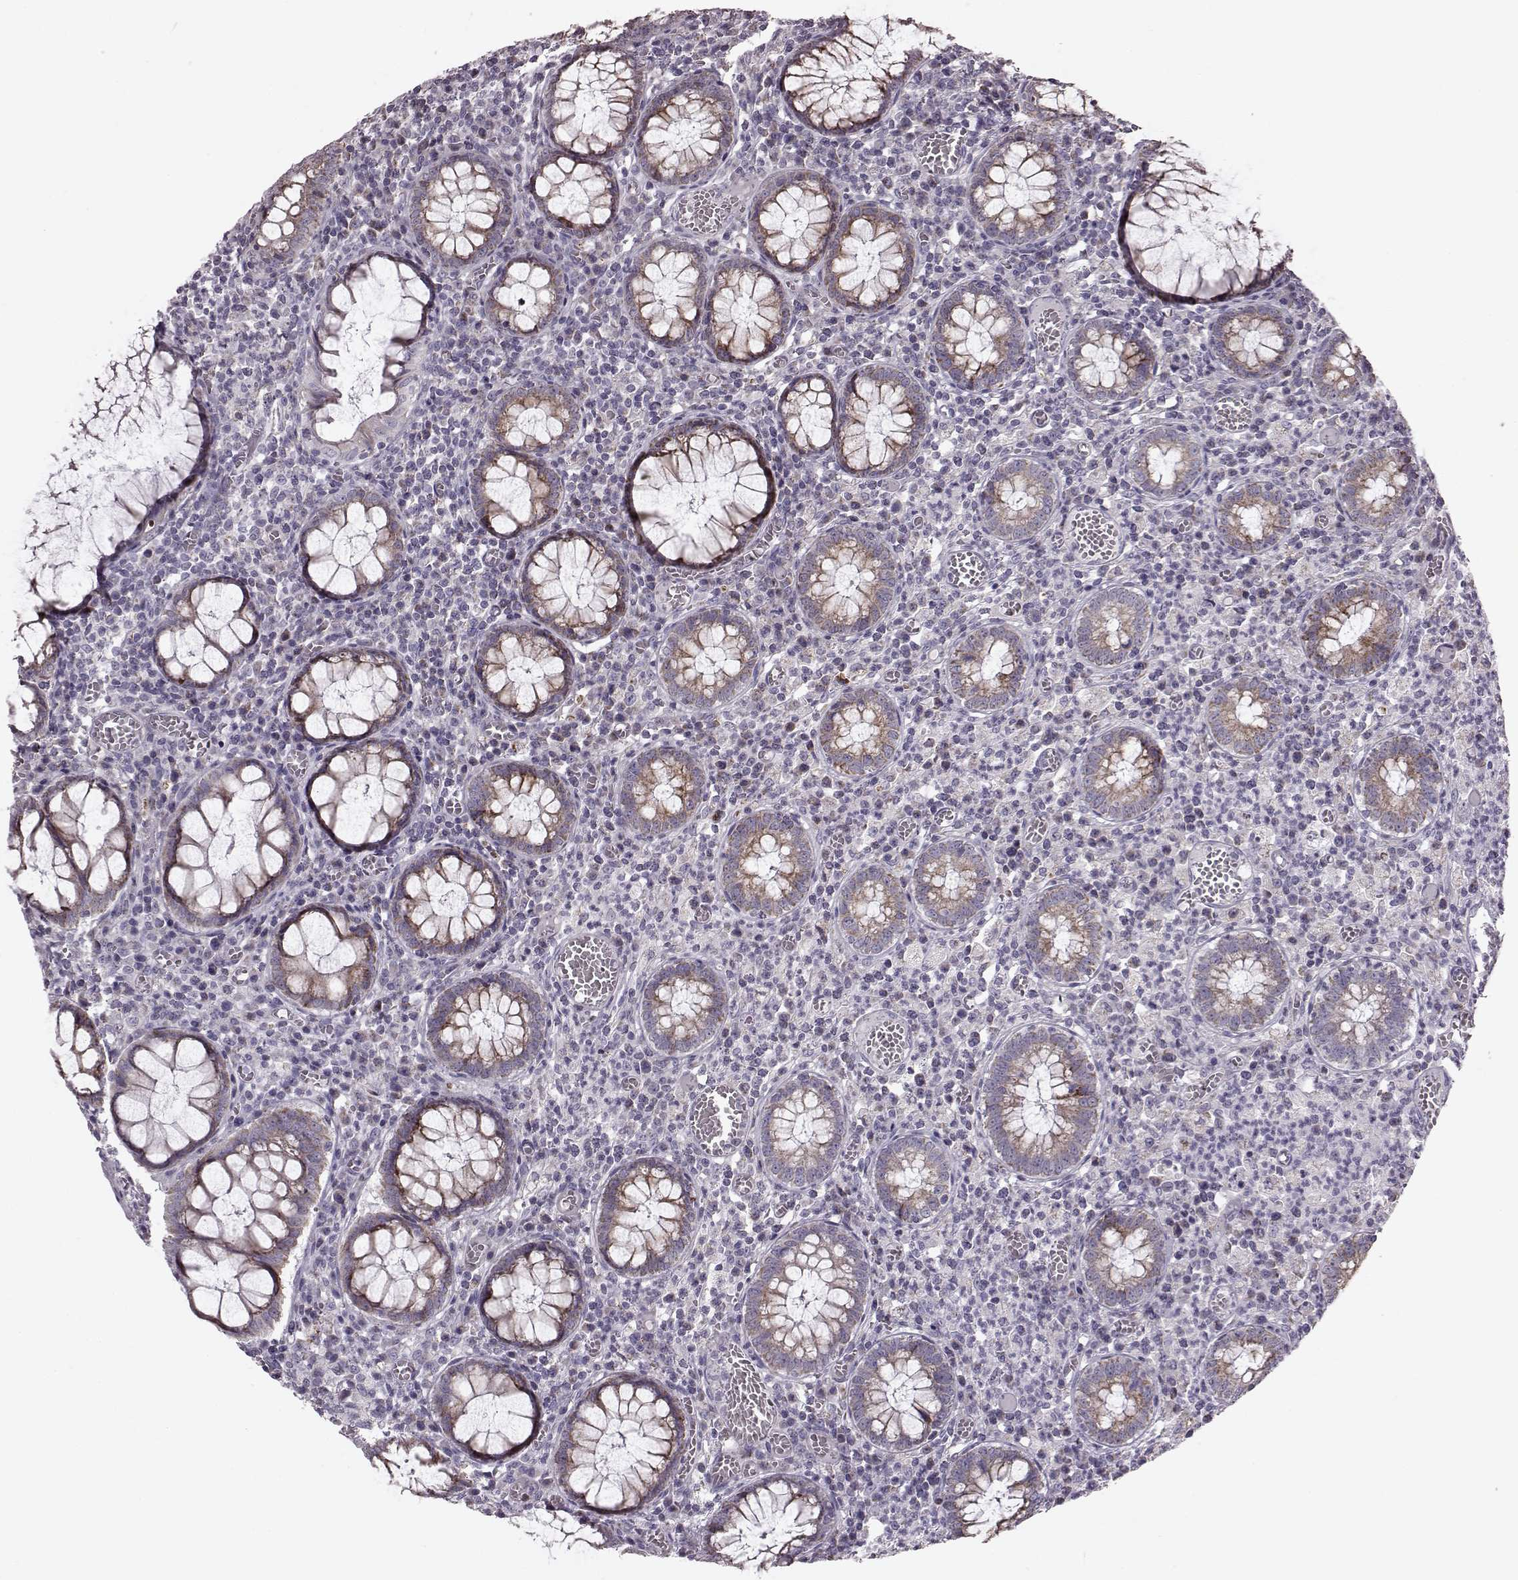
{"staining": {"intensity": "weak", "quantity": ">75%", "location": "cytoplasmic/membranous"}, "tissue": "colorectal cancer", "cell_type": "Tumor cells", "image_type": "cancer", "snomed": [{"axis": "morphology", "description": "Normal tissue, NOS"}, {"axis": "morphology", "description": "Adenocarcinoma, NOS"}, {"axis": "topography", "description": "Colon"}], "caption": "This is an image of IHC staining of adenocarcinoma (colorectal), which shows weak staining in the cytoplasmic/membranous of tumor cells.", "gene": "ATP5MF", "patient": {"sex": "male", "age": 65}}